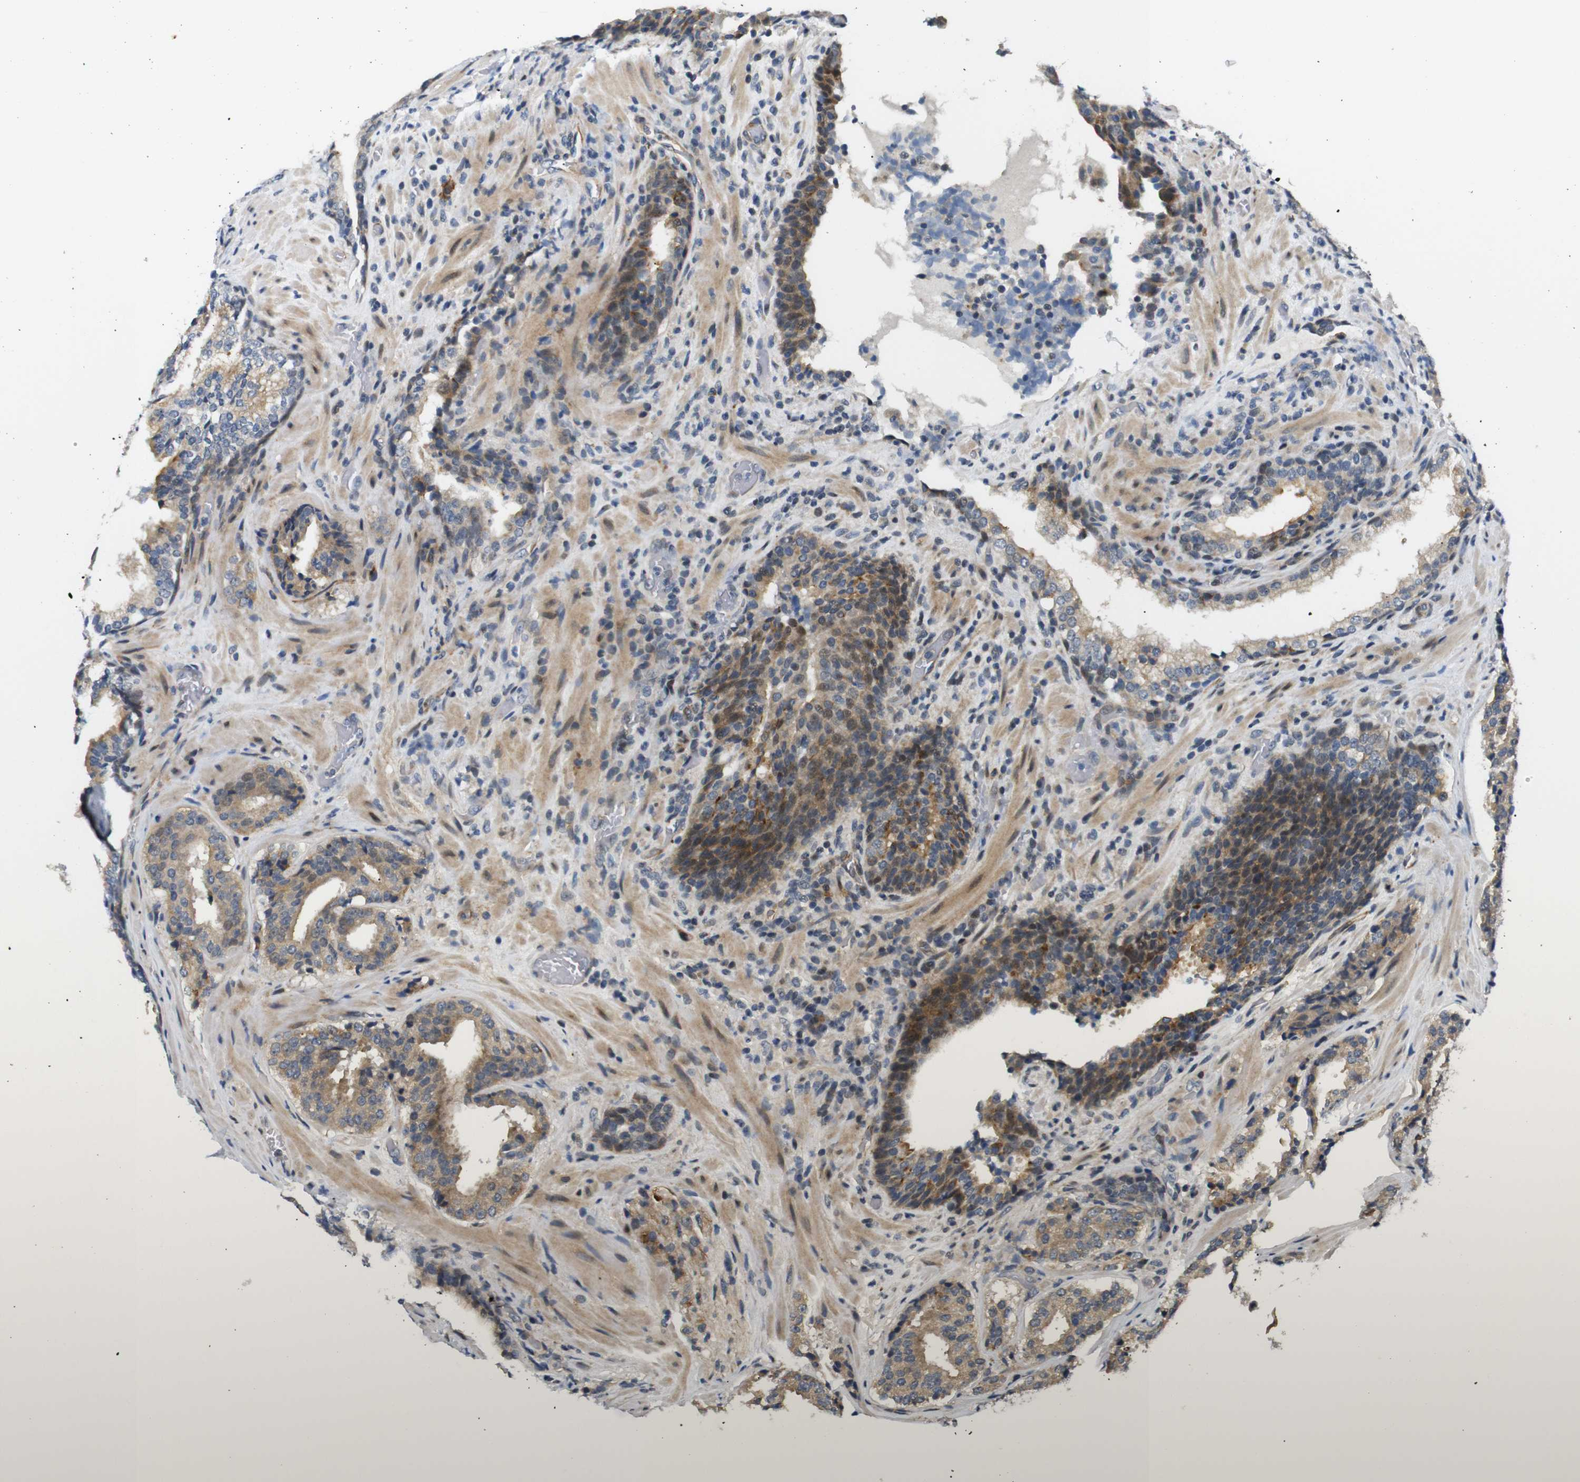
{"staining": {"intensity": "moderate", "quantity": ">75%", "location": "cytoplasmic/membranous"}, "tissue": "prostate cancer", "cell_type": "Tumor cells", "image_type": "cancer", "snomed": [{"axis": "morphology", "description": "Adenocarcinoma, High grade"}, {"axis": "topography", "description": "Prostate"}], "caption": "This is an image of immunohistochemistry staining of prostate adenocarcinoma (high-grade), which shows moderate staining in the cytoplasmic/membranous of tumor cells.", "gene": "SYDE1", "patient": {"sex": "male", "age": 60}}